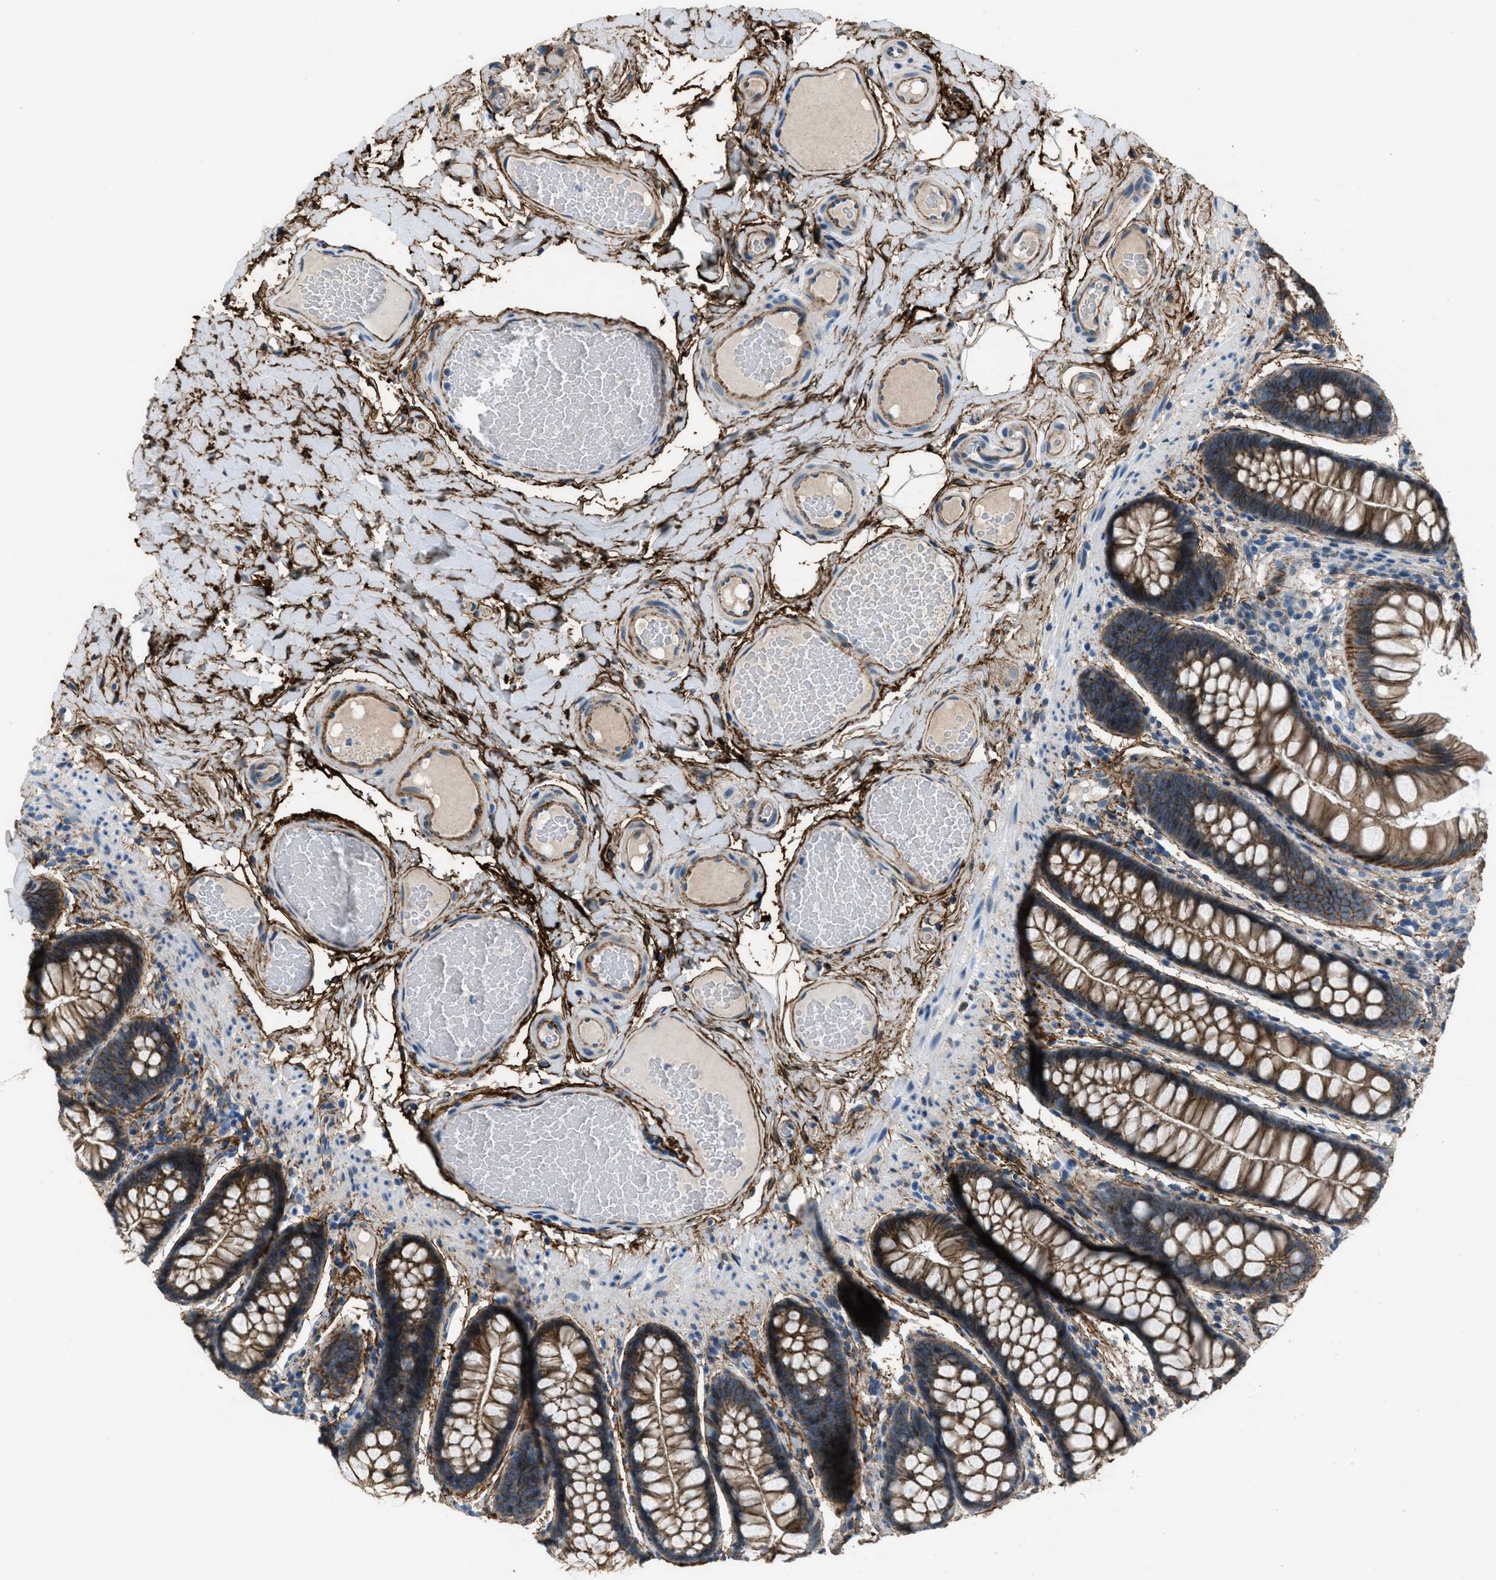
{"staining": {"intensity": "moderate", "quantity": ">75%", "location": "cytoplasmic/membranous"}, "tissue": "colon", "cell_type": "Endothelial cells", "image_type": "normal", "snomed": [{"axis": "morphology", "description": "Normal tissue, NOS"}, {"axis": "topography", "description": "Colon"}], "caption": "Brown immunohistochemical staining in normal colon demonstrates moderate cytoplasmic/membranous positivity in approximately >75% of endothelial cells.", "gene": "FBN1", "patient": {"sex": "female", "age": 56}}